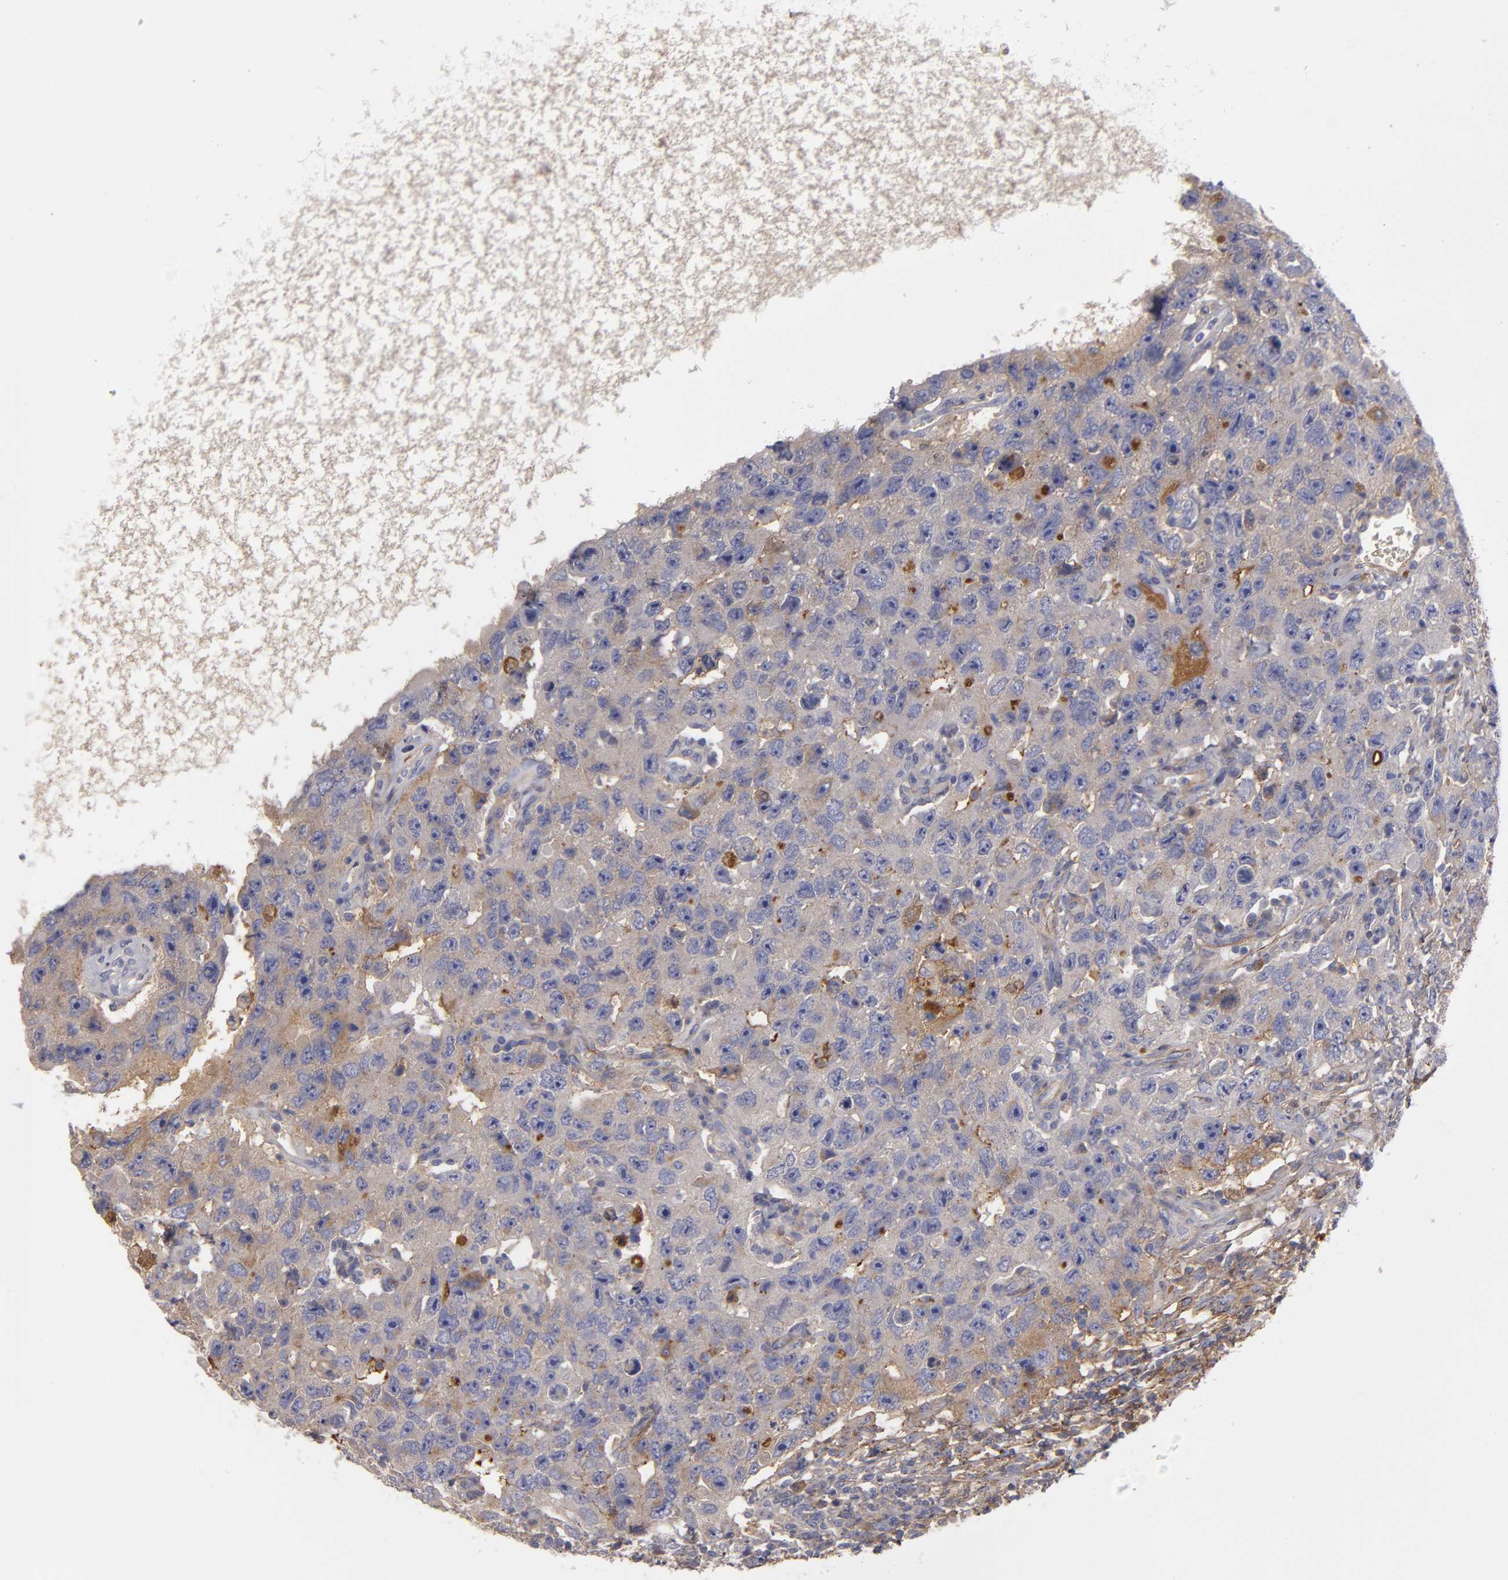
{"staining": {"intensity": "negative", "quantity": "none", "location": "none"}, "tissue": "testis cancer", "cell_type": "Tumor cells", "image_type": "cancer", "snomed": [{"axis": "morphology", "description": "Carcinoma, Embryonal, NOS"}, {"axis": "topography", "description": "Testis"}], "caption": "DAB (3,3'-diaminobenzidine) immunohistochemical staining of human testis cancer reveals no significant expression in tumor cells.", "gene": "FBLN1", "patient": {"sex": "male", "age": 26}}